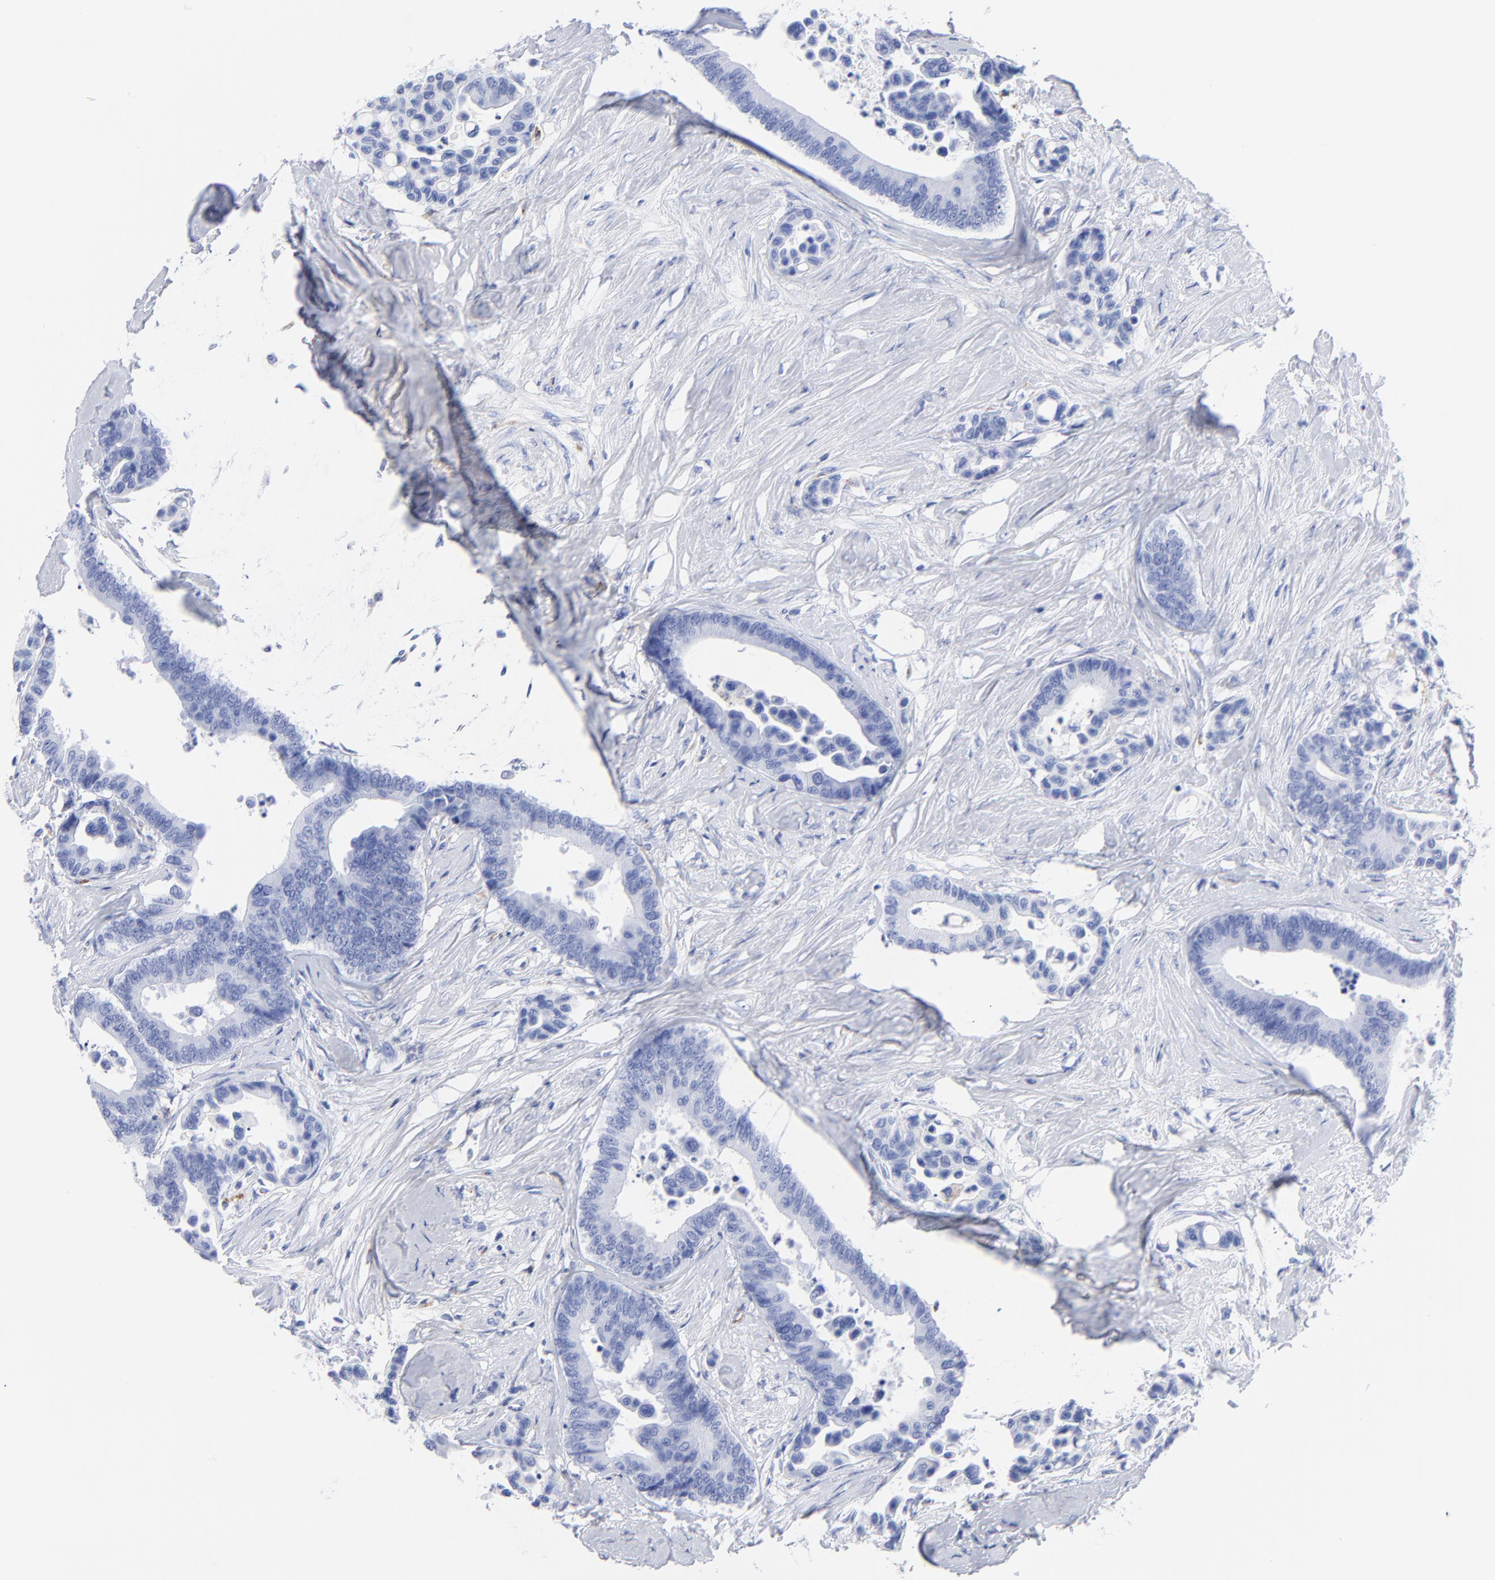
{"staining": {"intensity": "negative", "quantity": "none", "location": "none"}, "tissue": "colorectal cancer", "cell_type": "Tumor cells", "image_type": "cancer", "snomed": [{"axis": "morphology", "description": "Adenocarcinoma, NOS"}, {"axis": "topography", "description": "Colon"}], "caption": "Colorectal adenocarcinoma was stained to show a protein in brown. There is no significant expression in tumor cells.", "gene": "CPVL", "patient": {"sex": "male", "age": 82}}